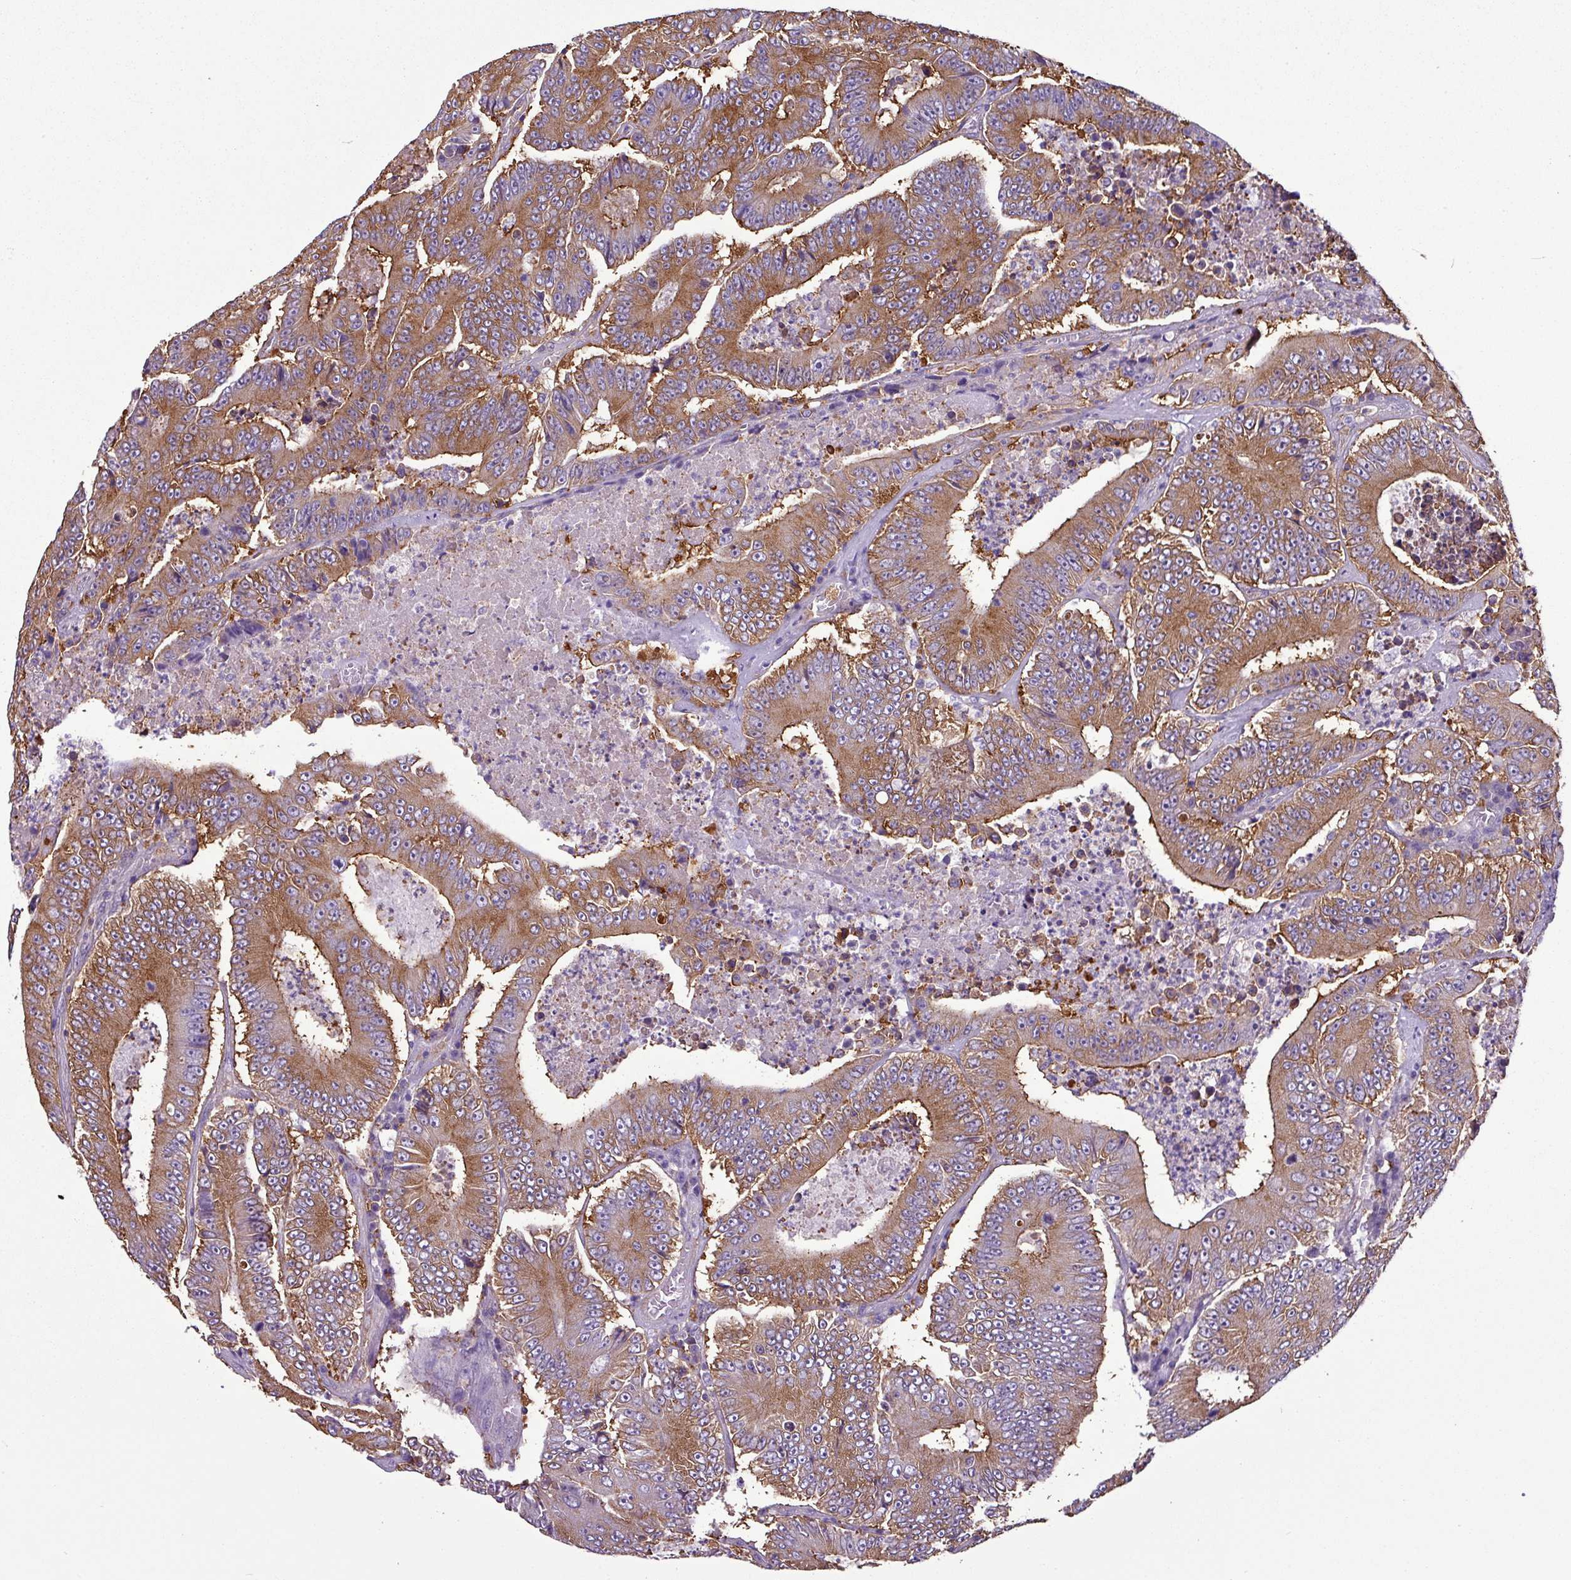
{"staining": {"intensity": "moderate", "quantity": ">75%", "location": "cytoplasmic/membranous"}, "tissue": "colorectal cancer", "cell_type": "Tumor cells", "image_type": "cancer", "snomed": [{"axis": "morphology", "description": "Adenocarcinoma, NOS"}, {"axis": "topography", "description": "Colon"}], "caption": "Protein expression analysis of human adenocarcinoma (colorectal) reveals moderate cytoplasmic/membranous expression in about >75% of tumor cells.", "gene": "XNDC1N", "patient": {"sex": "male", "age": 83}}